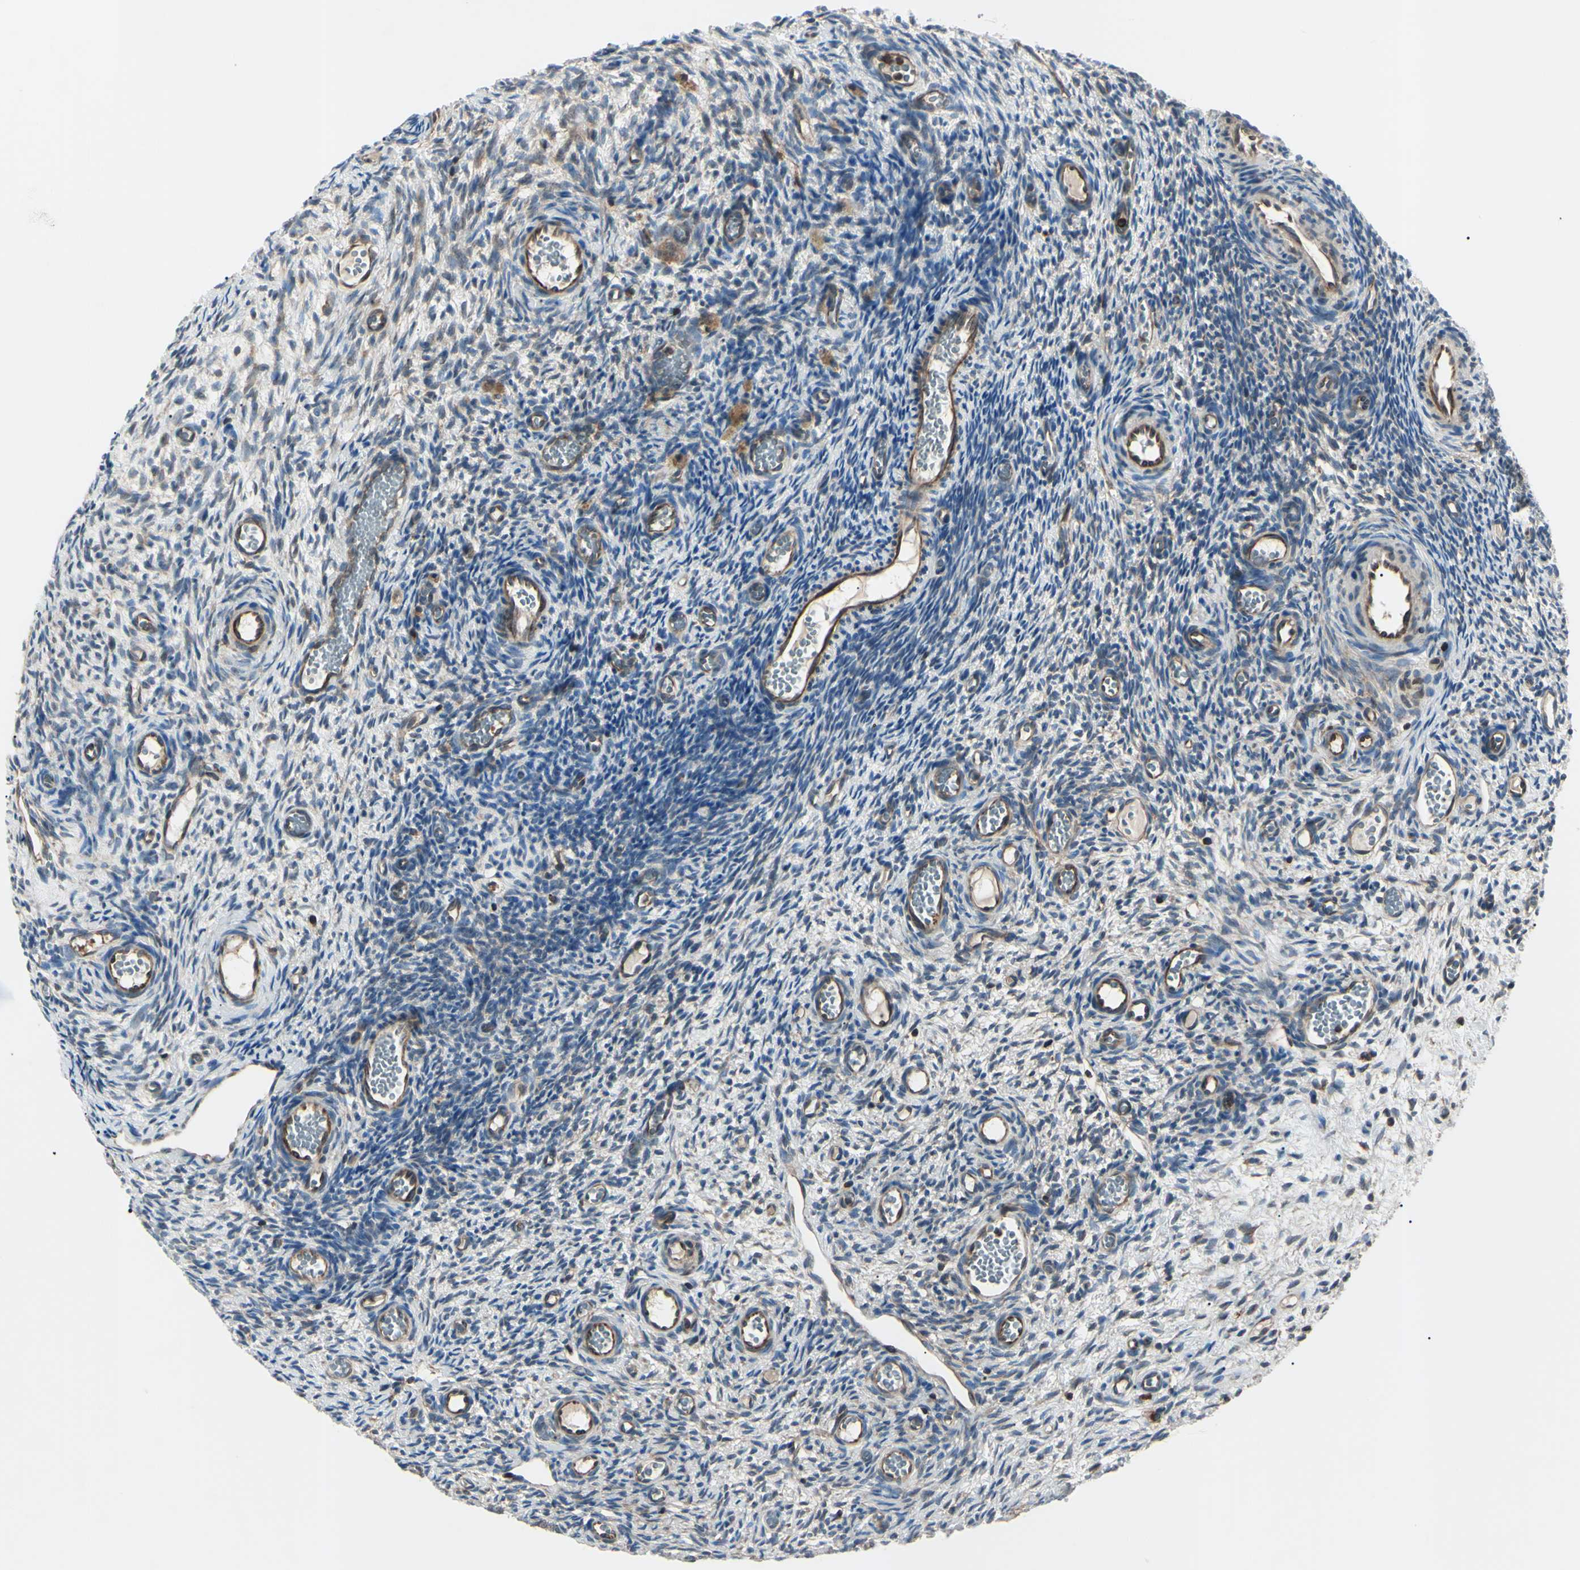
{"staining": {"intensity": "weak", "quantity": "<25%", "location": "cytoplasmic/membranous"}, "tissue": "ovary", "cell_type": "Ovarian stroma cells", "image_type": "normal", "snomed": [{"axis": "morphology", "description": "Normal tissue, NOS"}, {"axis": "topography", "description": "Ovary"}], "caption": "IHC of normal ovary shows no positivity in ovarian stroma cells.", "gene": "MAPRE1", "patient": {"sex": "female", "age": 35}}